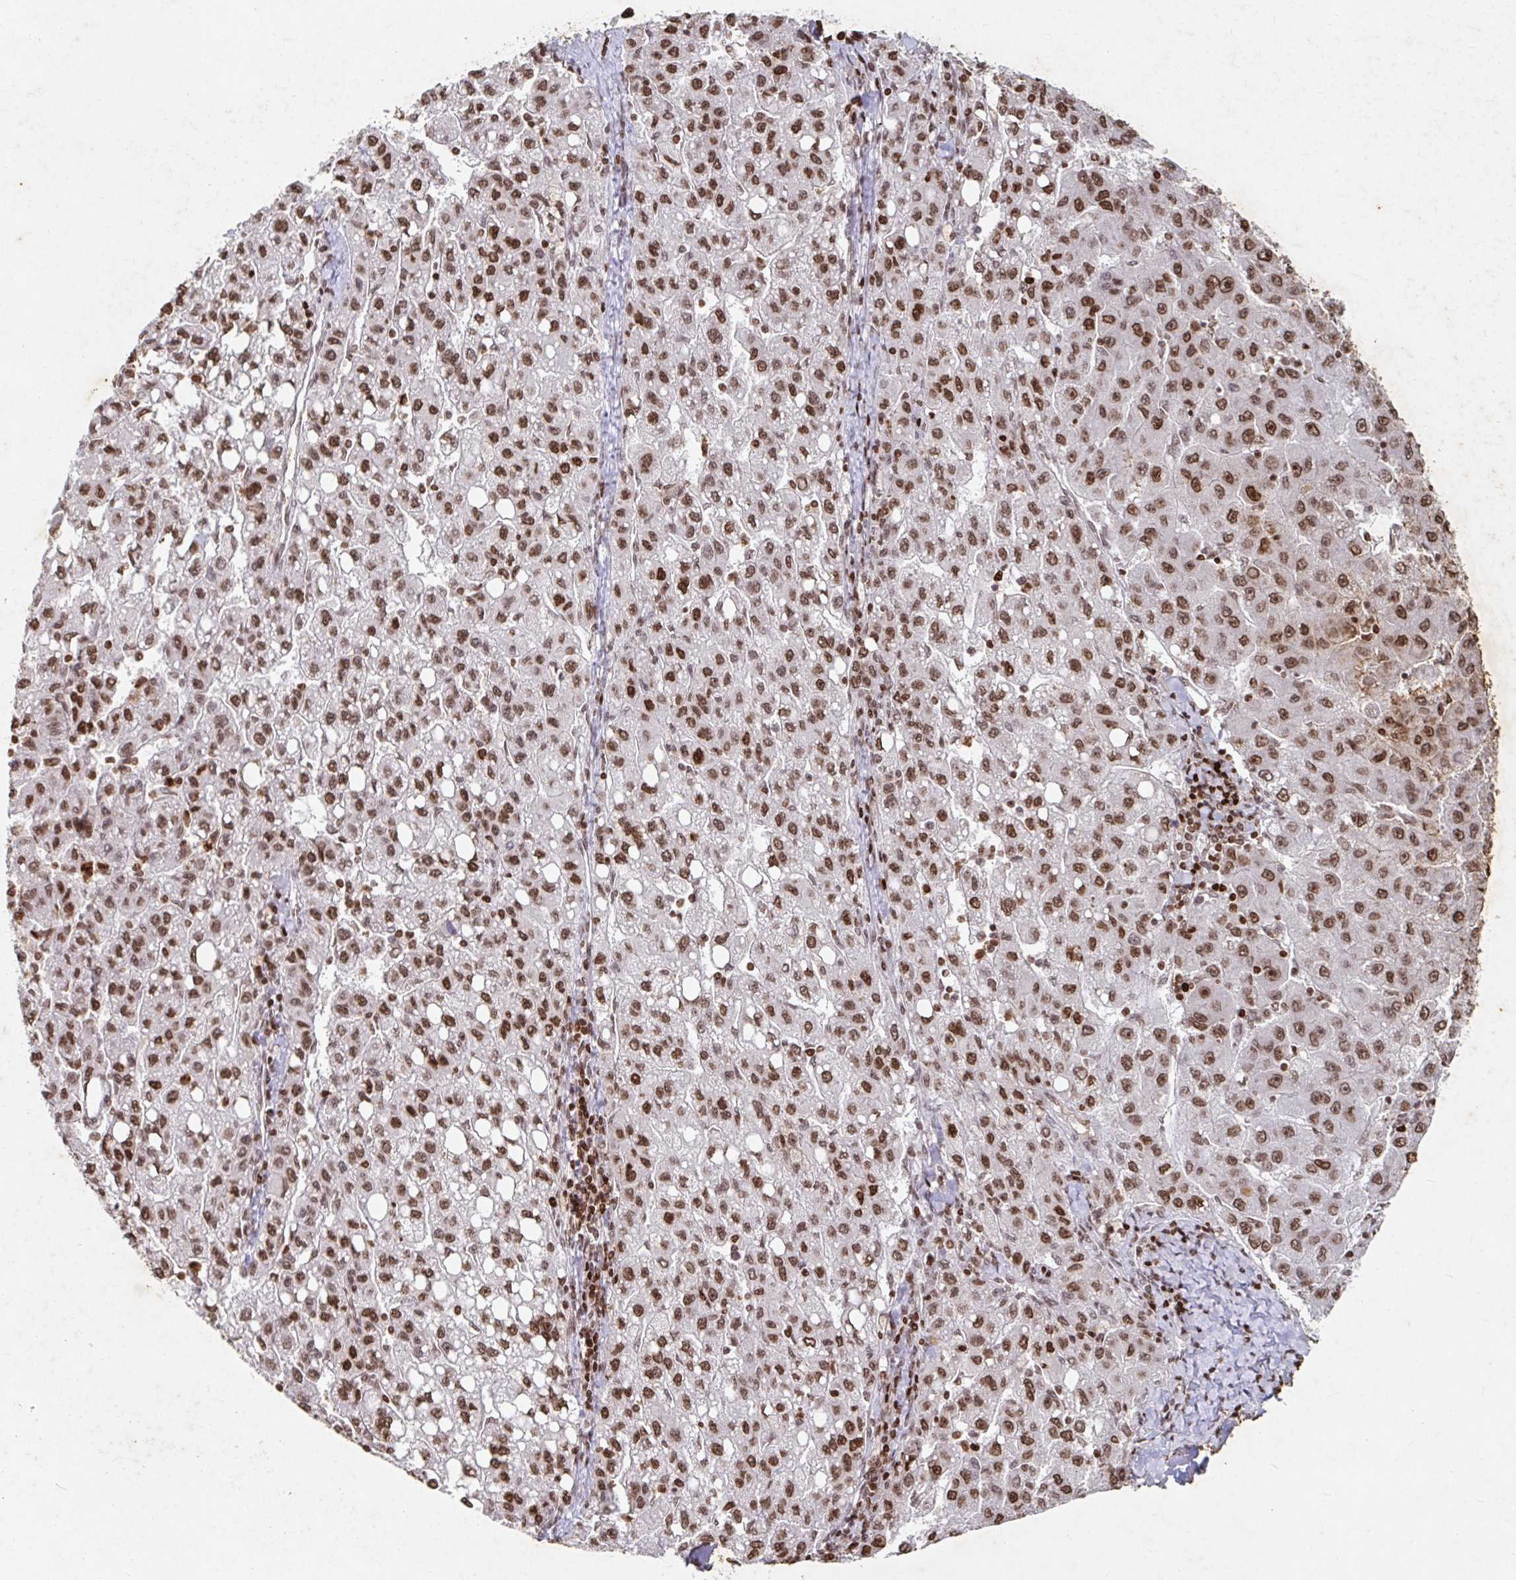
{"staining": {"intensity": "moderate", "quantity": ">75%", "location": "nuclear"}, "tissue": "liver cancer", "cell_type": "Tumor cells", "image_type": "cancer", "snomed": [{"axis": "morphology", "description": "Carcinoma, Hepatocellular, NOS"}, {"axis": "topography", "description": "Liver"}], "caption": "Immunohistochemistry (DAB) staining of hepatocellular carcinoma (liver) demonstrates moderate nuclear protein staining in about >75% of tumor cells.", "gene": "C19orf53", "patient": {"sex": "female", "age": 82}}